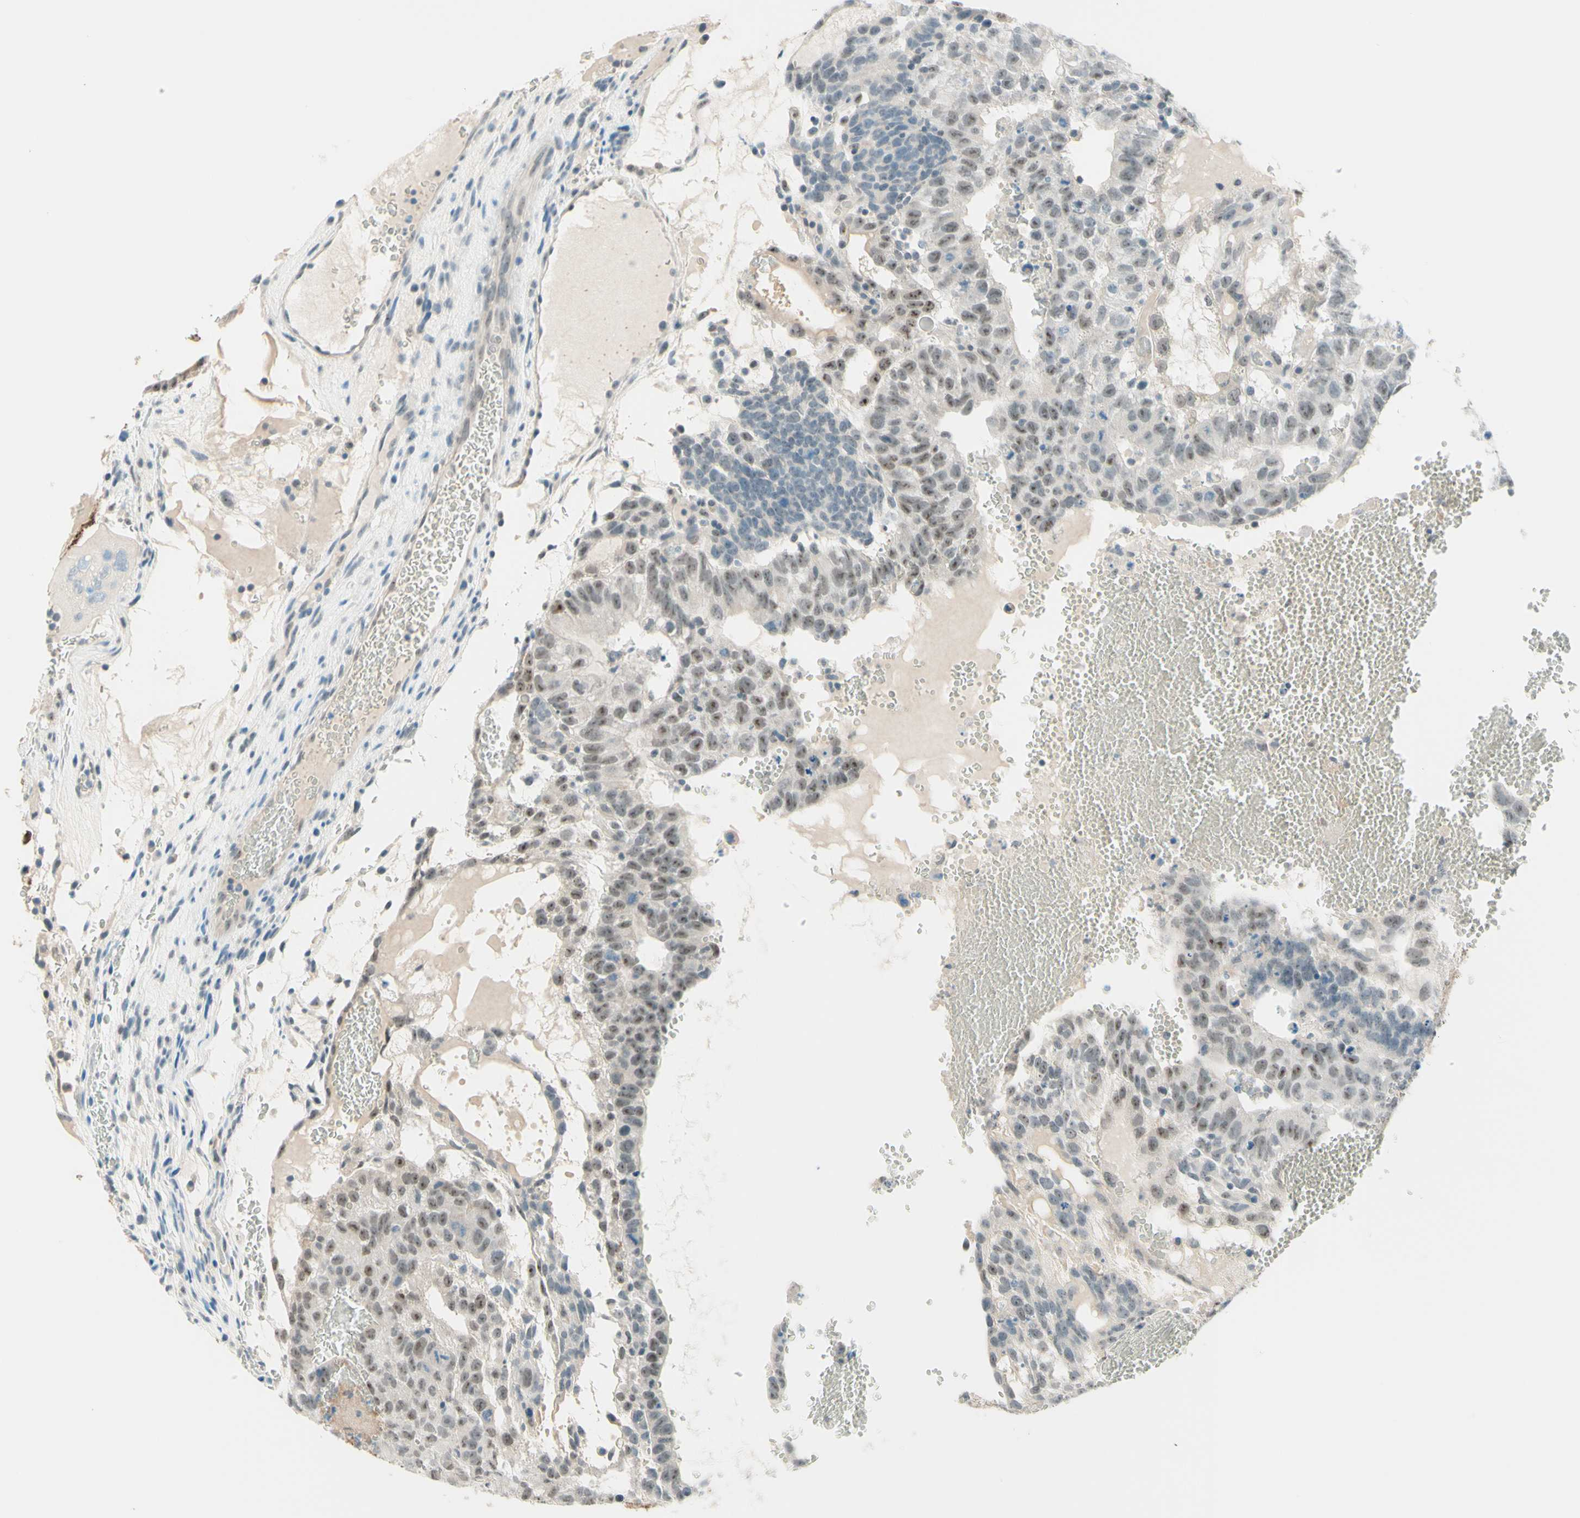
{"staining": {"intensity": "weak", "quantity": "25%-75%", "location": "nuclear"}, "tissue": "testis cancer", "cell_type": "Tumor cells", "image_type": "cancer", "snomed": [{"axis": "morphology", "description": "Seminoma, NOS"}, {"axis": "morphology", "description": "Carcinoma, Embryonal, NOS"}, {"axis": "topography", "description": "Testis"}], "caption": "Human seminoma (testis) stained for a protein (brown) displays weak nuclear positive staining in about 25%-75% of tumor cells.", "gene": "JPH1", "patient": {"sex": "male", "age": 52}}